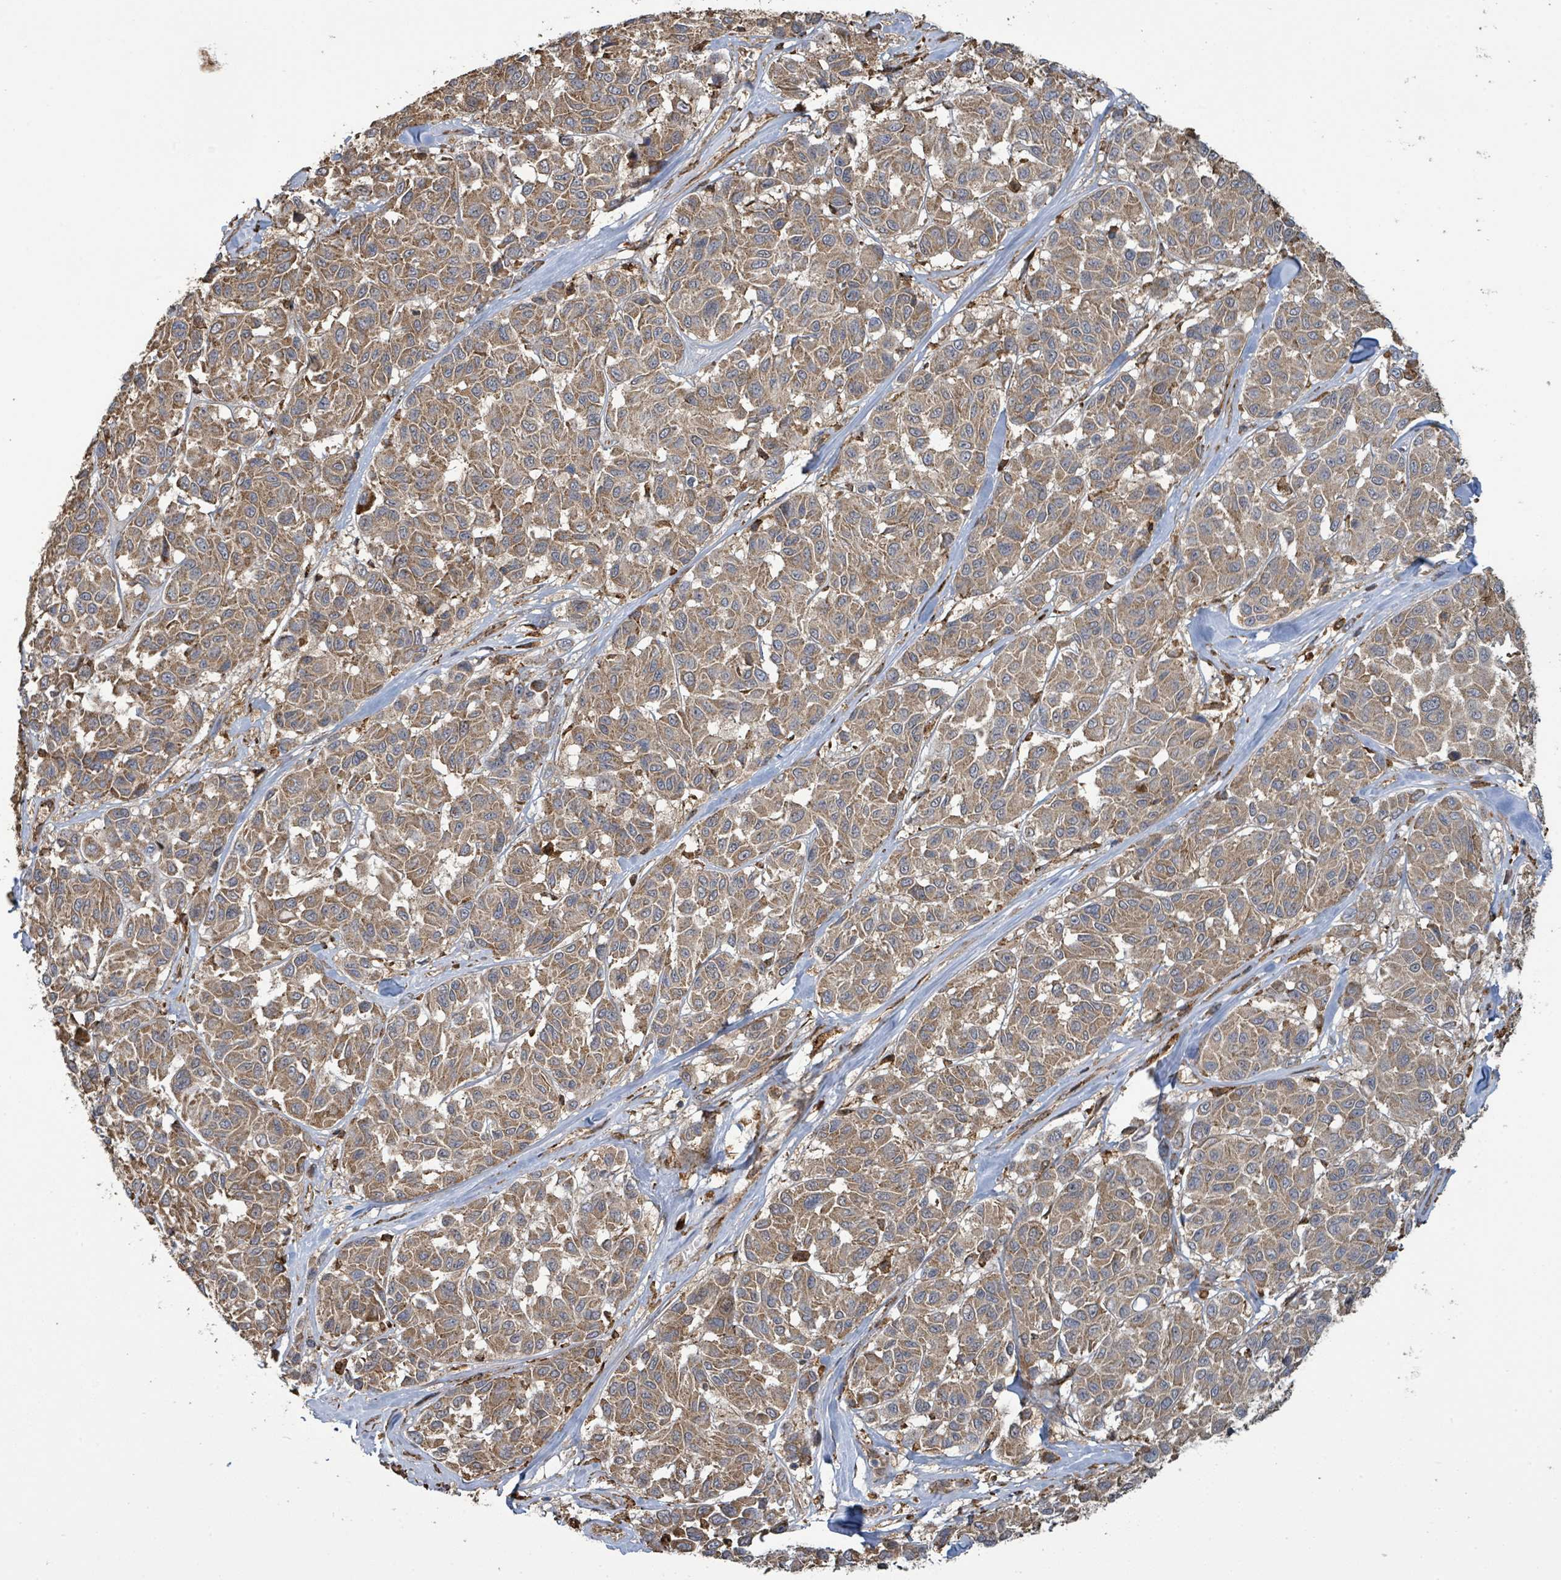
{"staining": {"intensity": "moderate", "quantity": ">75%", "location": "cytoplasmic/membranous"}, "tissue": "melanoma", "cell_type": "Tumor cells", "image_type": "cancer", "snomed": [{"axis": "morphology", "description": "Malignant melanoma, NOS"}, {"axis": "topography", "description": "Skin"}], "caption": "Immunohistochemistry (IHC) of human malignant melanoma reveals medium levels of moderate cytoplasmic/membranous positivity in about >75% of tumor cells.", "gene": "ARPIN", "patient": {"sex": "female", "age": 66}}